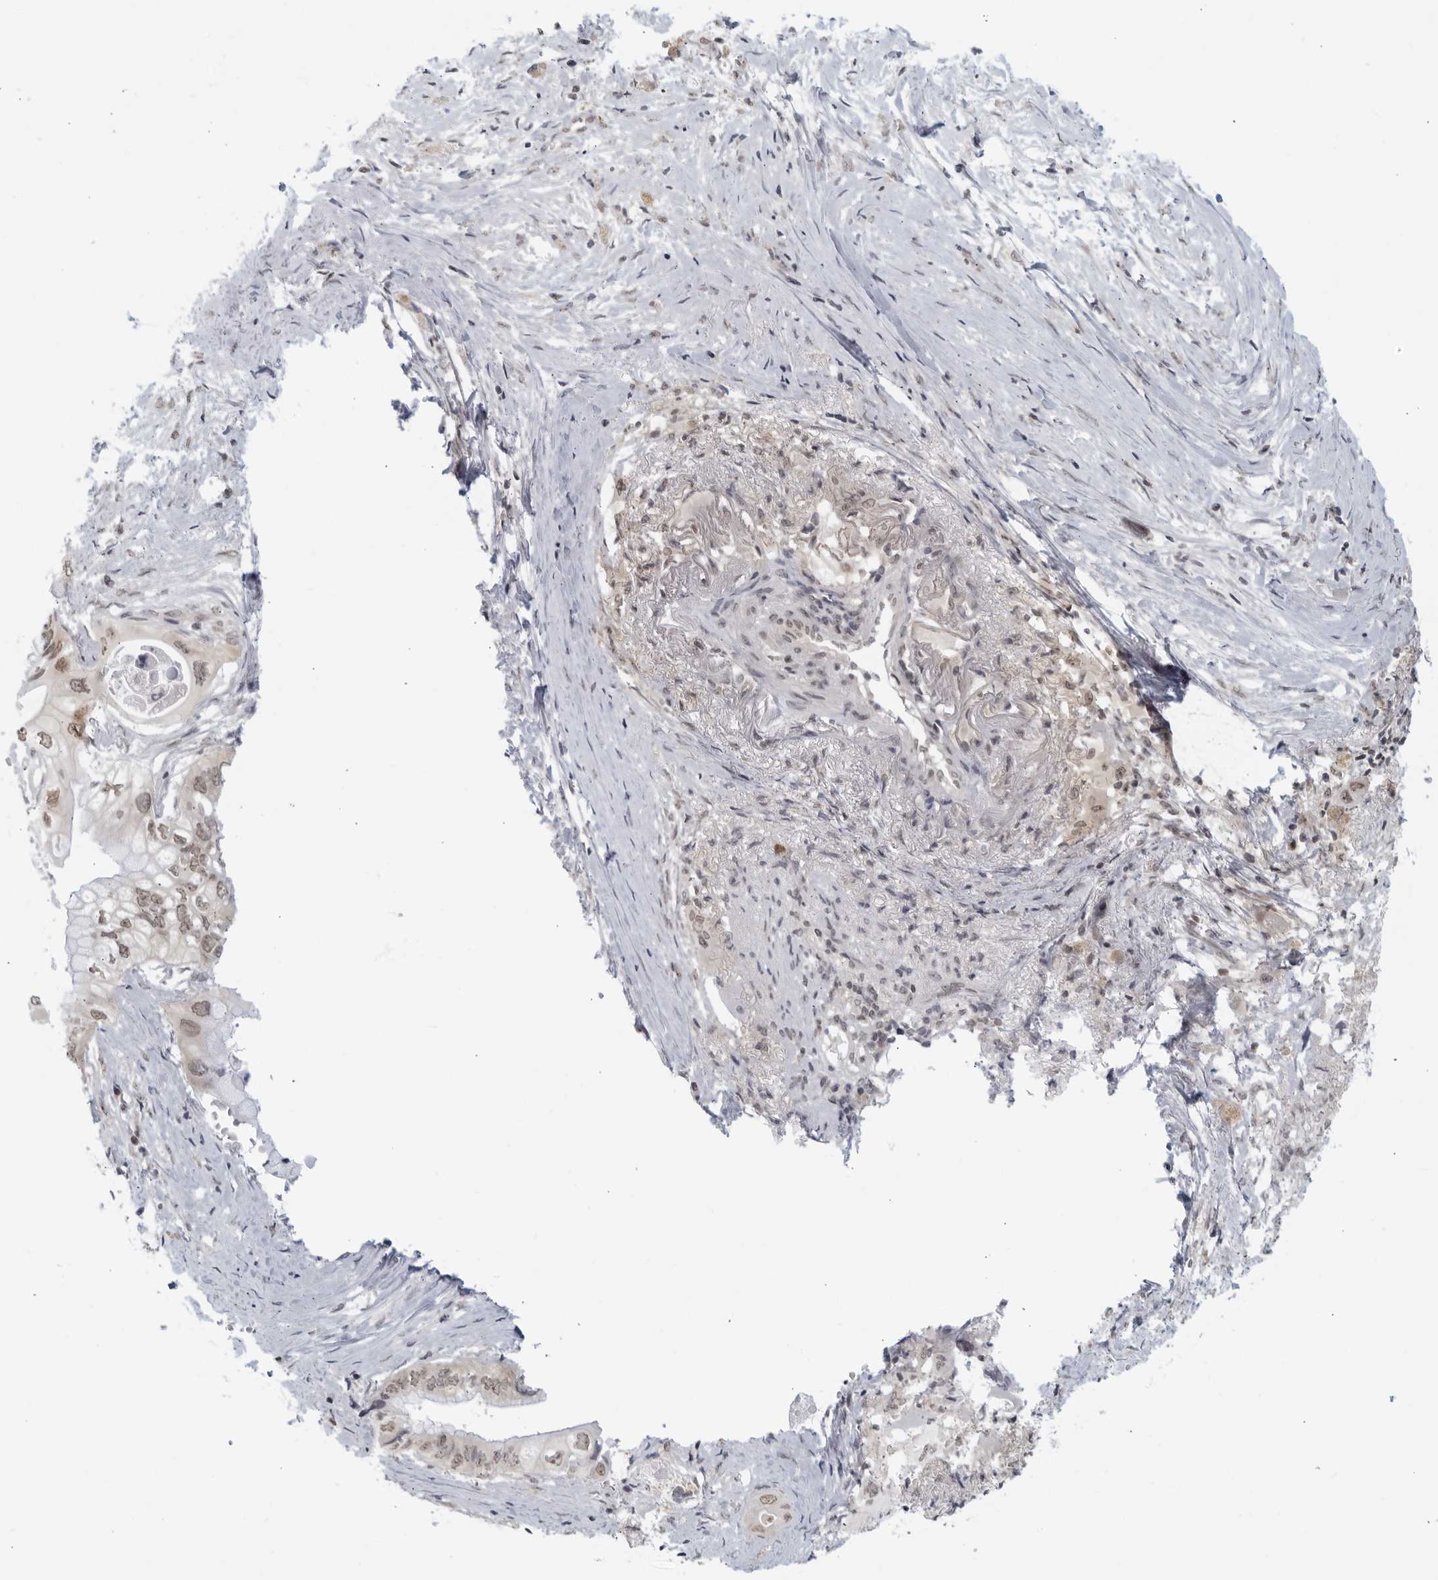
{"staining": {"intensity": "weak", "quantity": ">75%", "location": "nuclear"}, "tissue": "pancreatic cancer", "cell_type": "Tumor cells", "image_type": "cancer", "snomed": [{"axis": "morphology", "description": "Adenocarcinoma, NOS"}, {"axis": "topography", "description": "Pancreas"}], "caption": "This image shows pancreatic cancer stained with immunohistochemistry (IHC) to label a protein in brown. The nuclear of tumor cells show weak positivity for the protein. Nuclei are counter-stained blue.", "gene": "CC2D1B", "patient": {"sex": "male", "age": 66}}